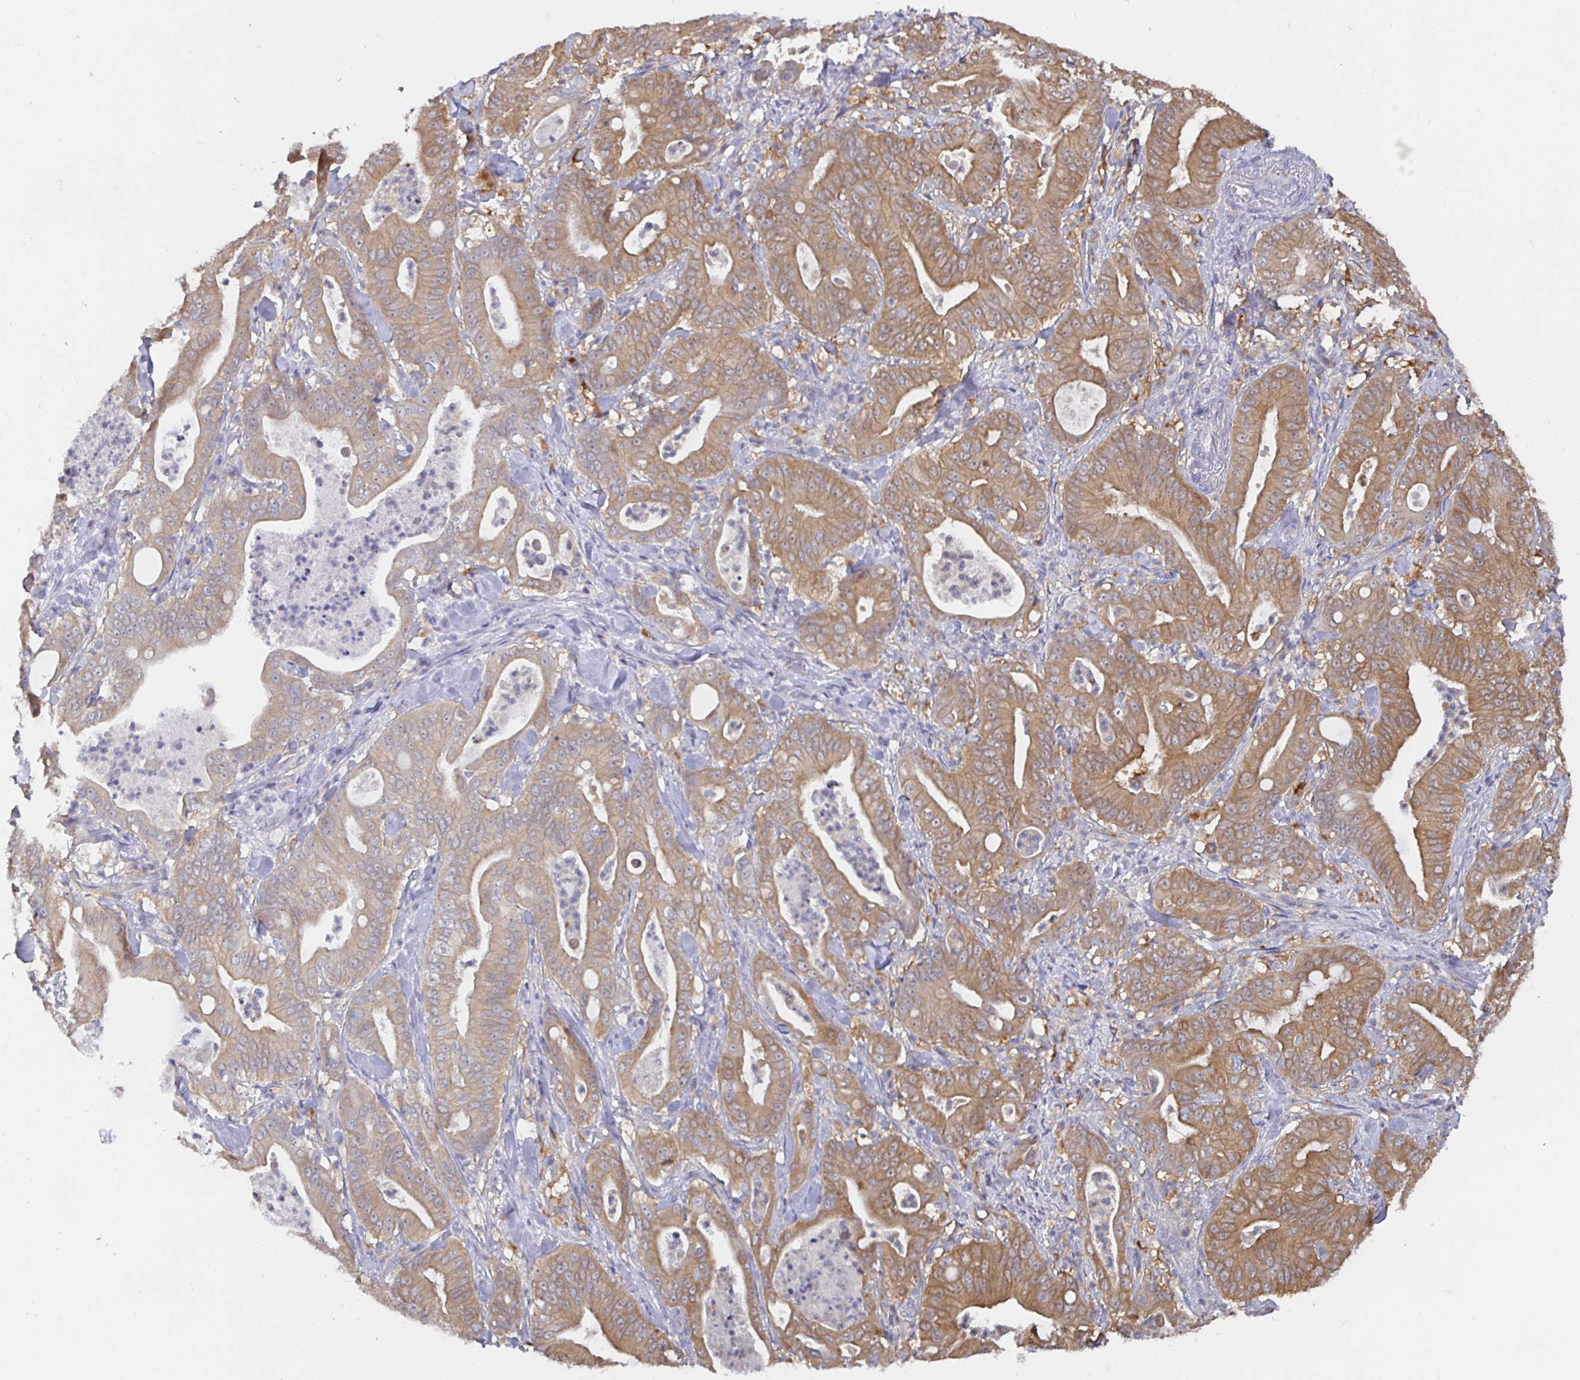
{"staining": {"intensity": "moderate", "quantity": "25%-75%", "location": "cytoplasmic/membranous"}, "tissue": "pancreatic cancer", "cell_type": "Tumor cells", "image_type": "cancer", "snomed": [{"axis": "morphology", "description": "Adenocarcinoma, NOS"}, {"axis": "topography", "description": "Pancreas"}], "caption": "Brown immunohistochemical staining in pancreatic cancer shows moderate cytoplasmic/membranous positivity in about 25%-75% of tumor cells. The staining was performed using DAB, with brown indicating positive protein expression. Nuclei are stained blue with hematoxylin.", "gene": "KIF21A", "patient": {"sex": "male", "age": 71}}